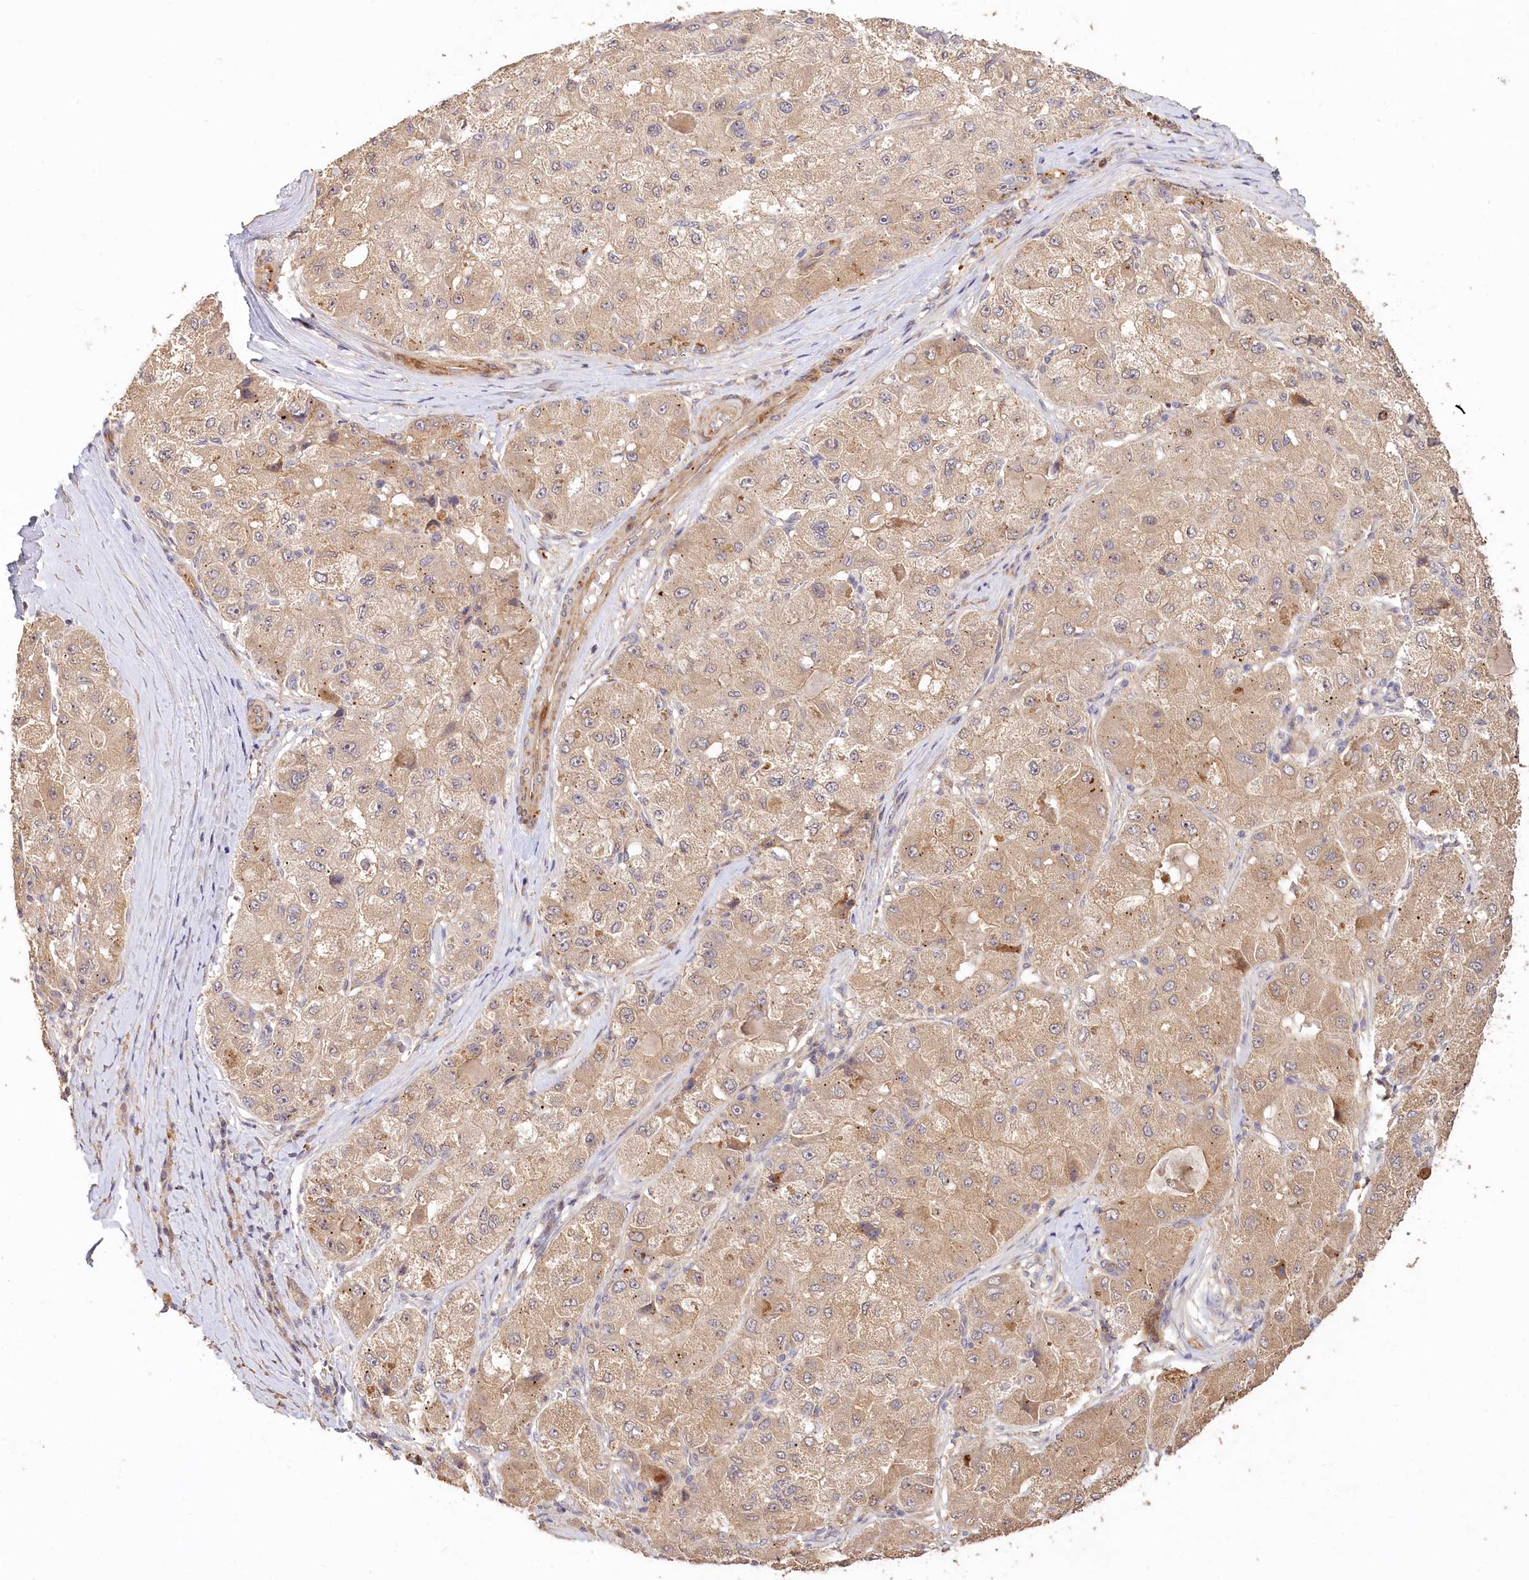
{"staining": {"intensity": "moderate", "quantity": ">75%", "location": "cytoplasmic/membranous"}, "tissue": "liver cancer", "cell_type": "Tumor cells", "image_type": "cancer", "snomed": [{"axis": "morphology", "description": "Carcinoma, Hepatocellular, NOS"}, {"axis": "topography", "description": "Liver"}], "caption": "Human liver hepatocellular carcinoma stained with a brown dye shows moderate cytoplasmic/membranous positive staining in about >75% of tumor cells.", "gene": "IRAK1BP1", "patient": {"sex": "male", "age": 80}}